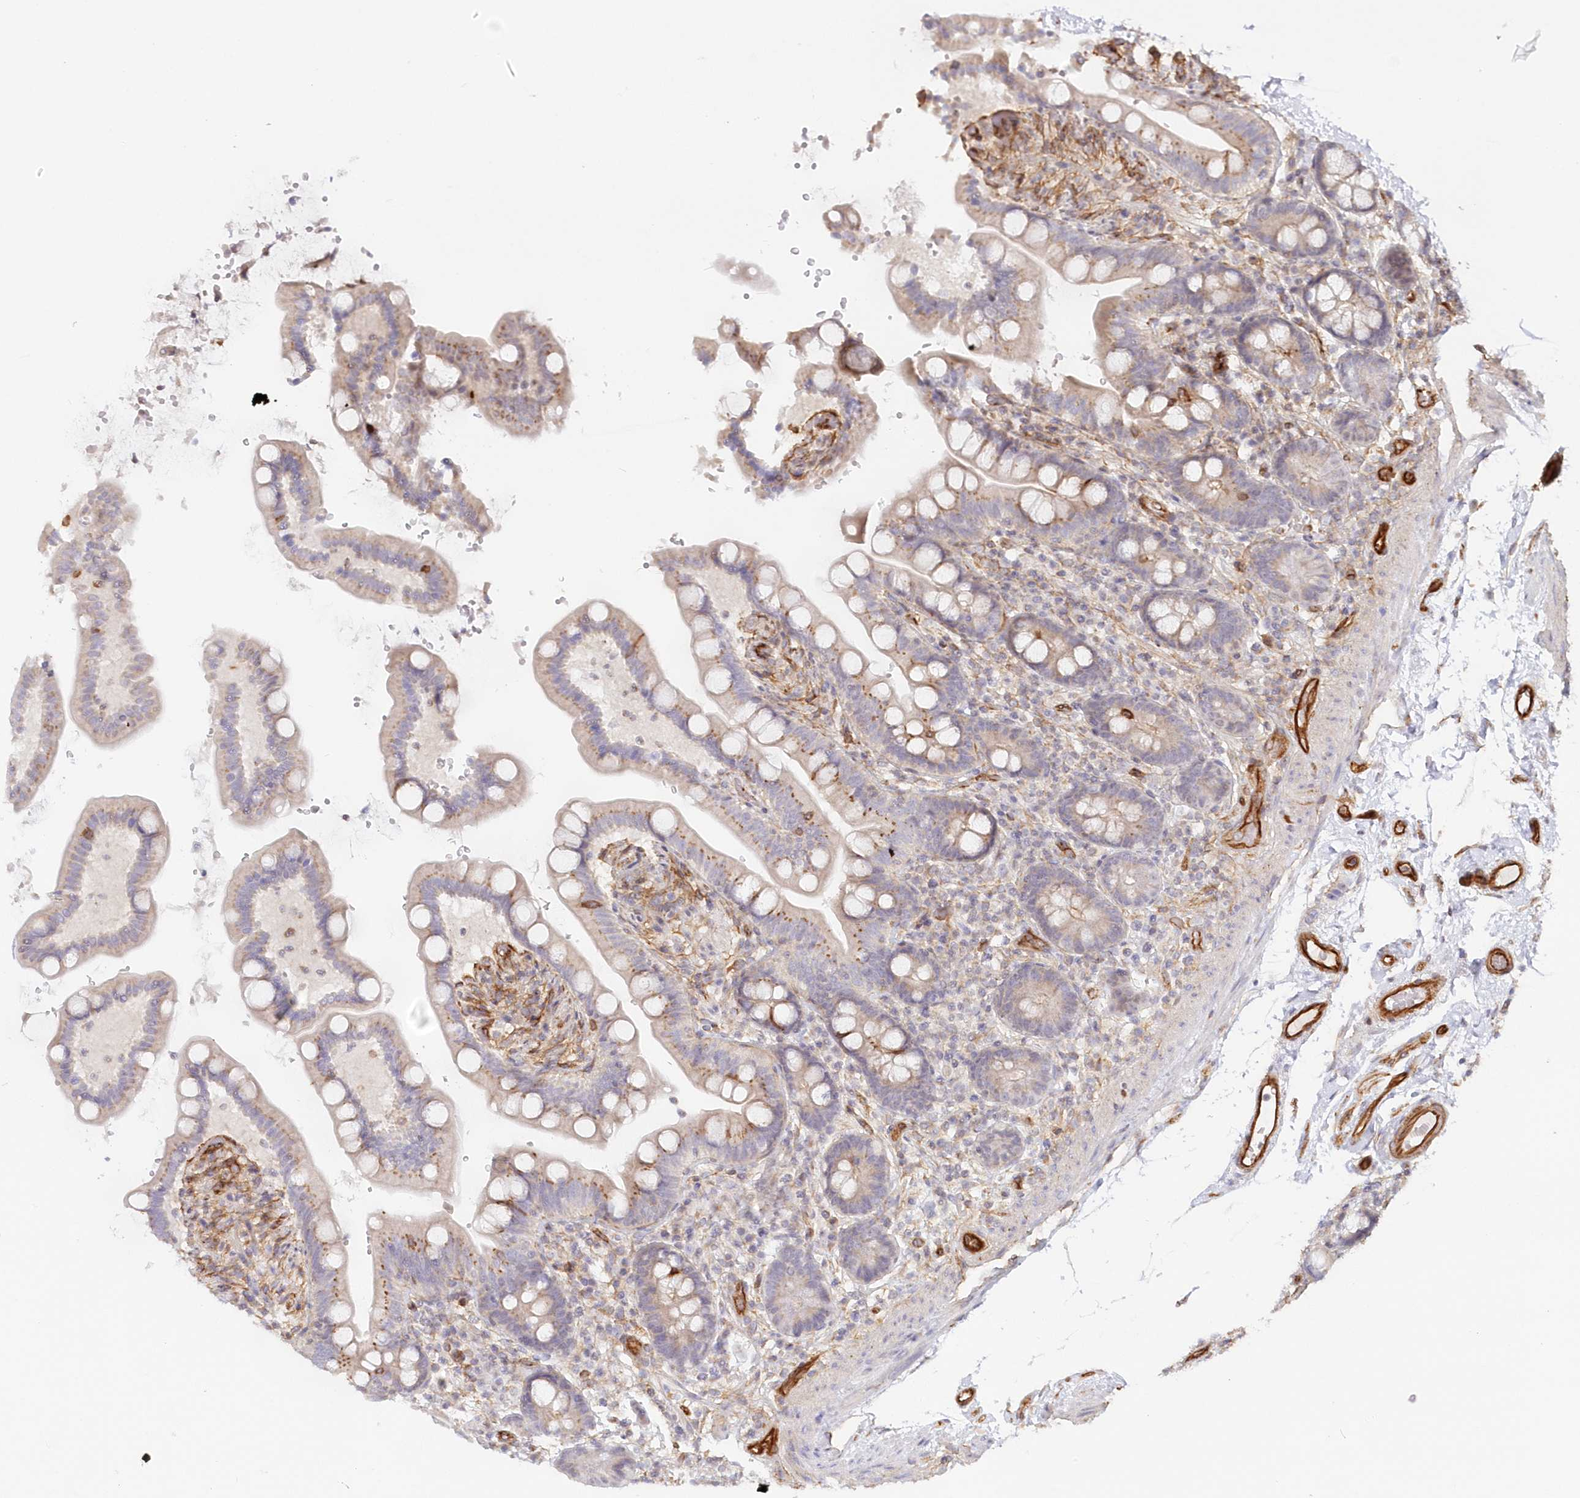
{"staining": {"intensity": "strong", "quantity": ">75%", "location": "cytoplasmic/membranous"}, "tissue": "colon", "cell_type": "Endothelial cells", "image_type": "normal", "snomed": [{"axis": "morphology", "description": "Normal tissue, NOS"}, {"axis": "topography", "description": "Smooth muscle"}, {"axis": "topography", "description": "Colon"}], "caption": "Endothelial cells exhibit strong cytoplasmic/membranous expression in about >75% of cells in unremarkable colon.", "gene": "AFAP1L2", "patient": {"sex": "male", "age": 73}}